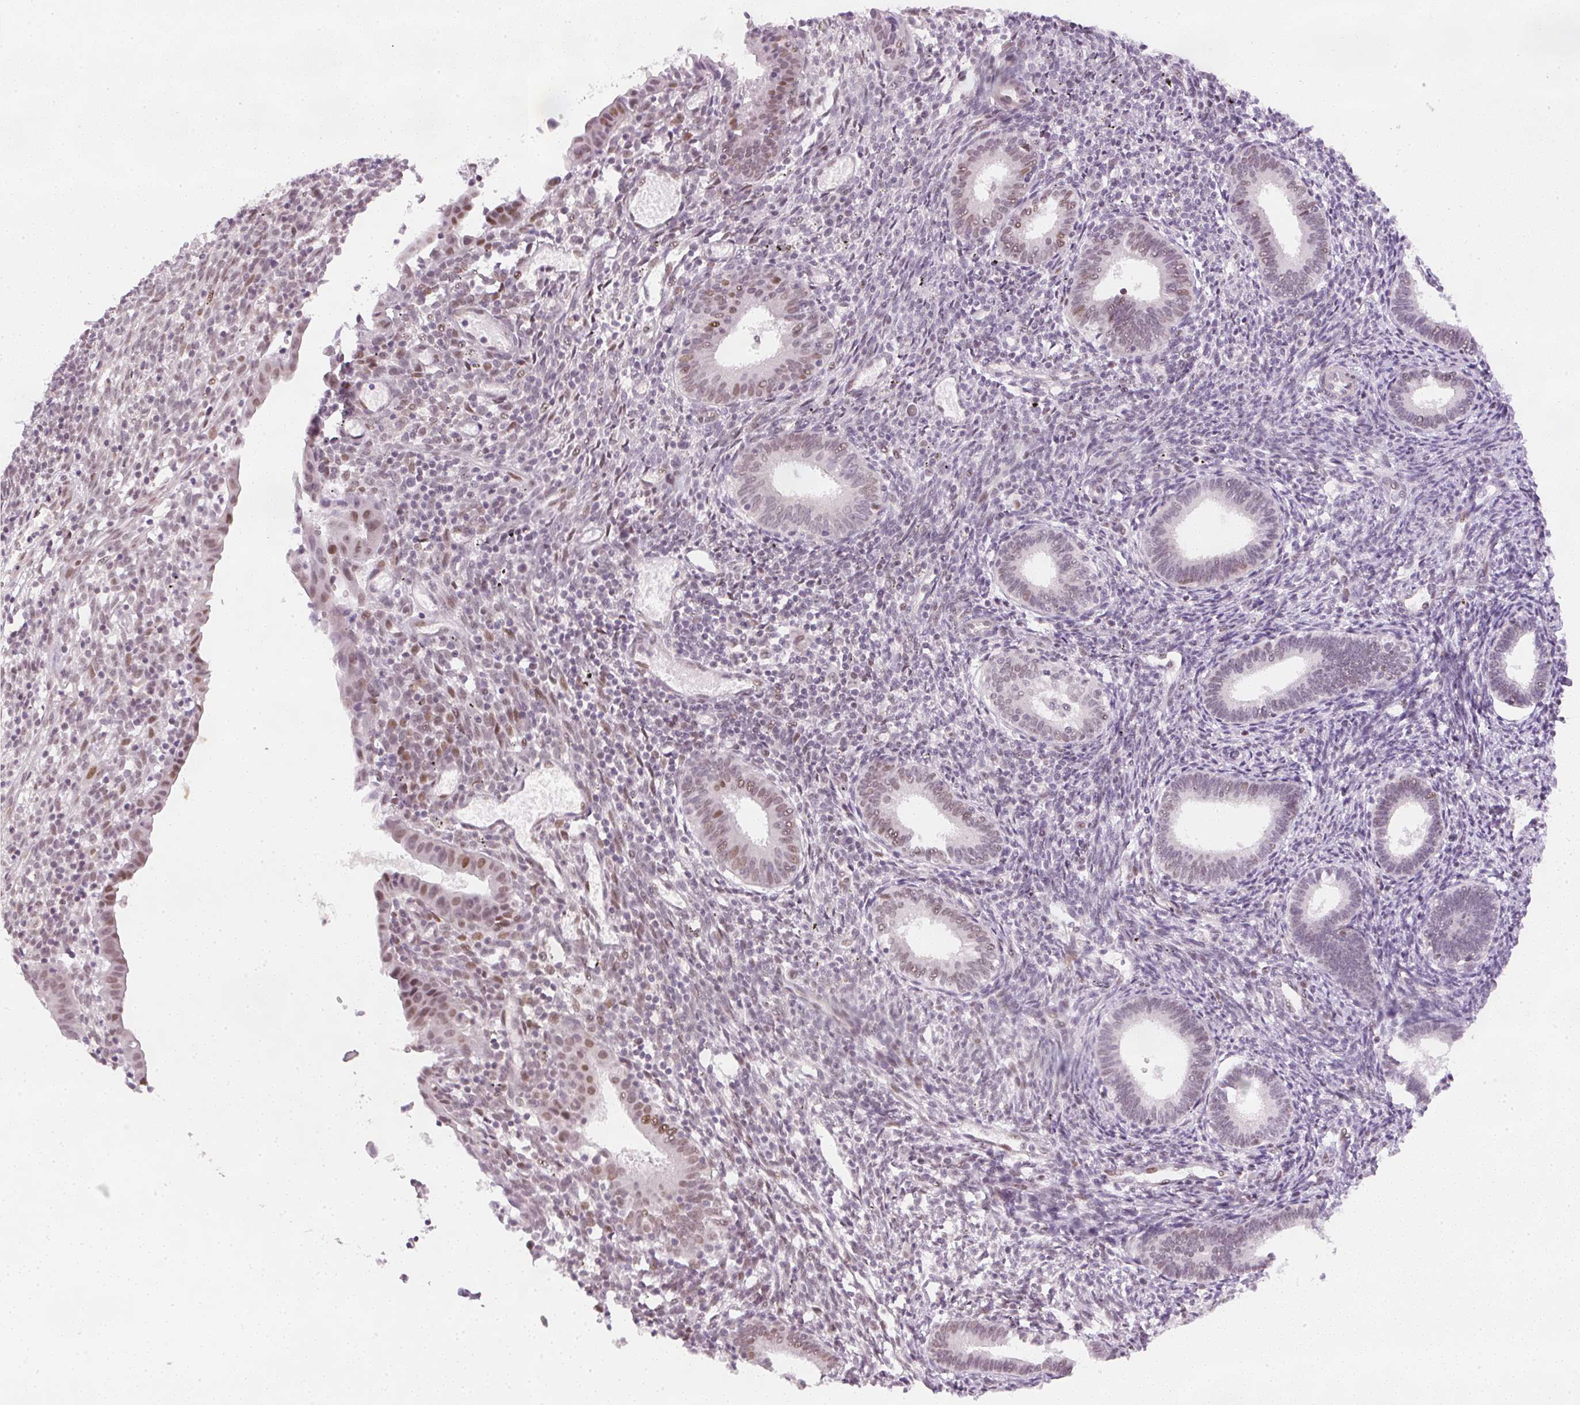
{"staining": {"intensity": "moderate", "quantity": "25%-75%", "location": "nuclear"}, "tissue": "endometrium", "cell_type": "Cells in endometrial stroma", "image_type": "normal", "snomed": [{"axis": "morphology", "description": "Normal tissue, NOS"}, {"axis": "topography", "description": "Endometrium"}], "caption": "High-power microscopy captured an immunohistochemistry histopathology image of unremarkable endometrium, revealing moderate nuclear expression in approximately 25%-75% of cells in endometrial stroma.", "gene": "DPPA4", "patient": {"sex": "female", "age": 41}}